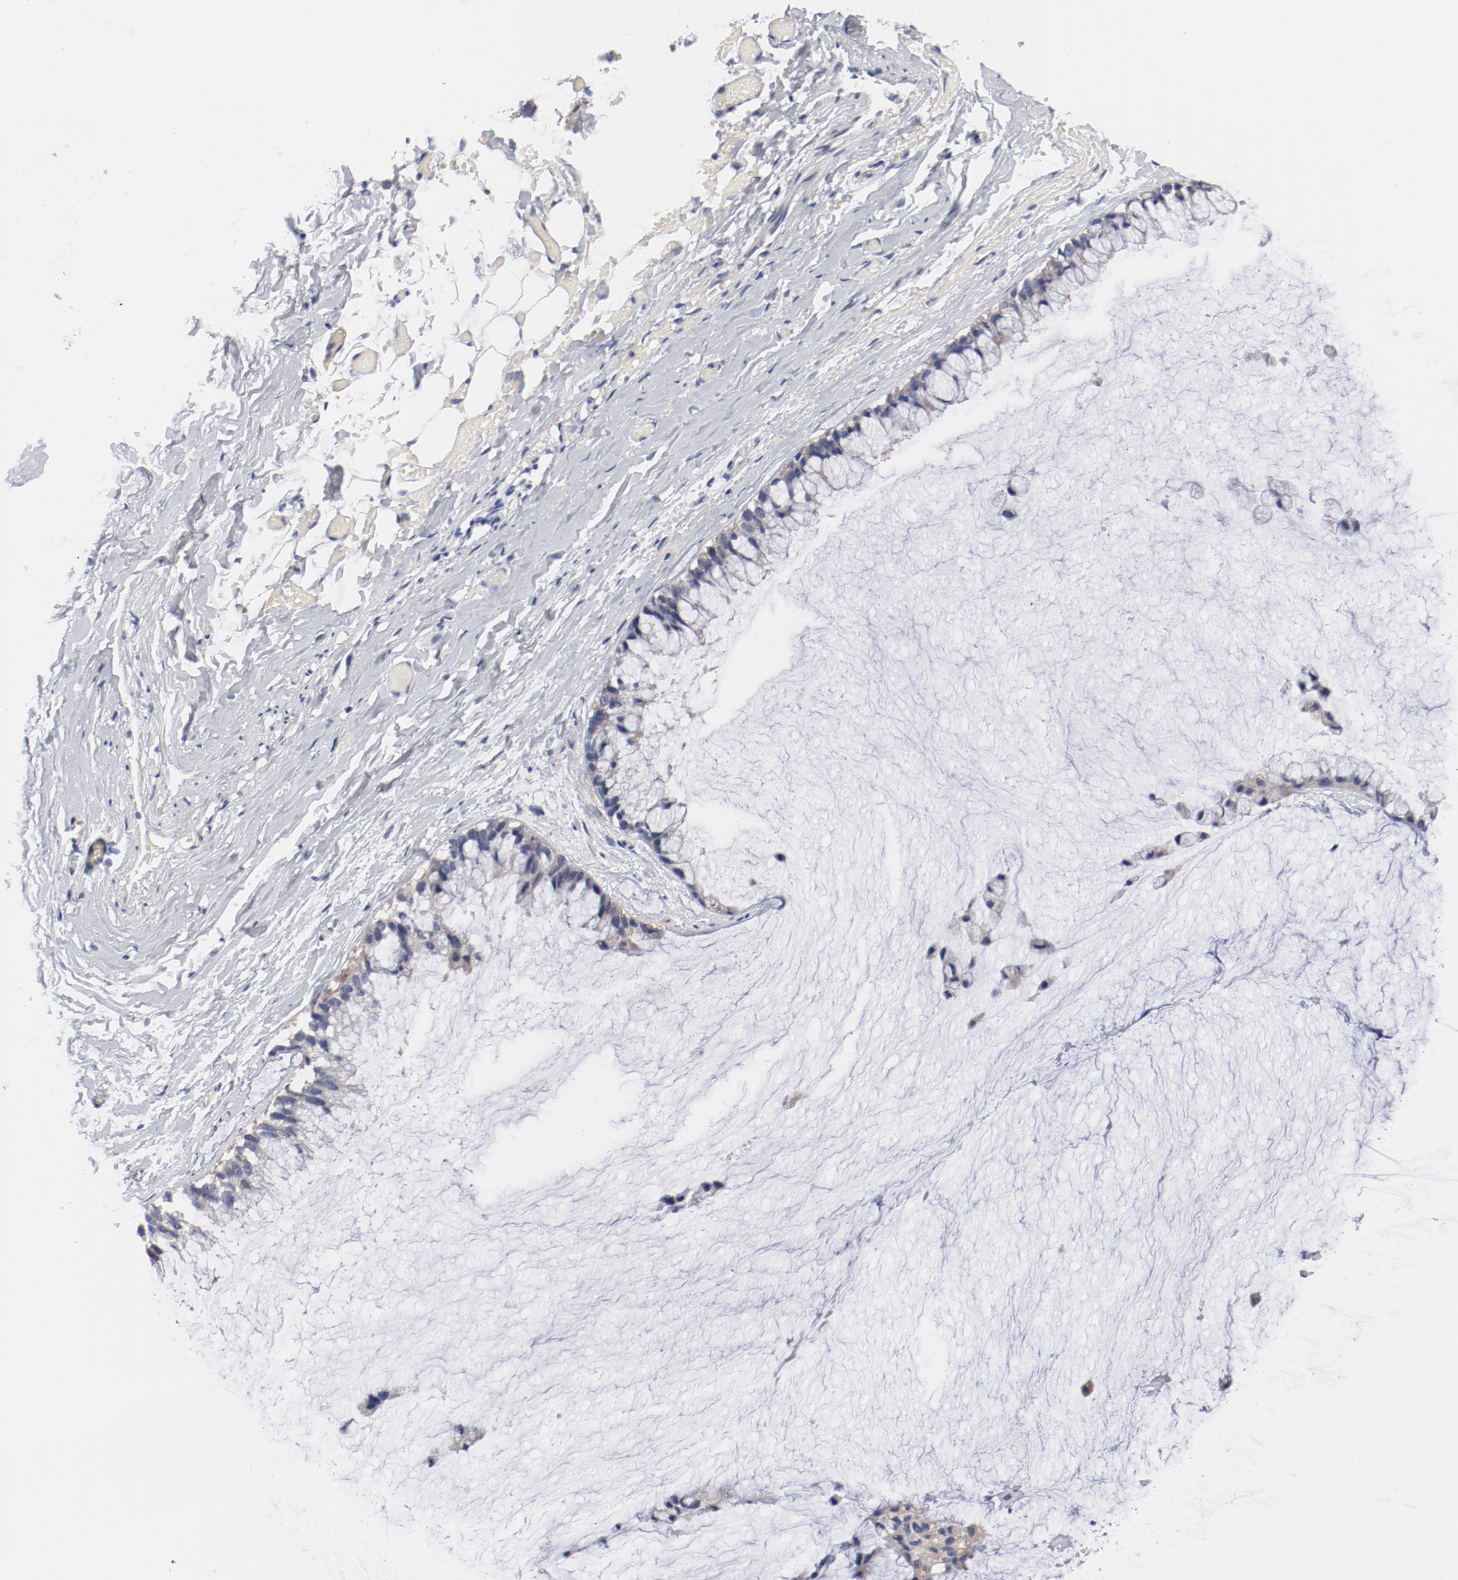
{"staining": {"intensity": "weak", "quantity": "25%-75%", "location": "cytoplasmic/membranous"}, "tissue": "ovarian cancer", "cell_type": "Tumor cells", "image_type": "cancer", "snomed": [{"axis": "morphology", "description": "Cystadenocarcinoma, mucinous, NOS"}, {"axis": "topography", "description": "Ovary"}], "caption": "Immunohistochemical staining of ovarian cancer reveals low levels of weak cytoplasmic/membranous positivity in about 25%-75% of tumor cells.", "gene": "GPR143", "patient": {"sex": "female", "age": 39}}